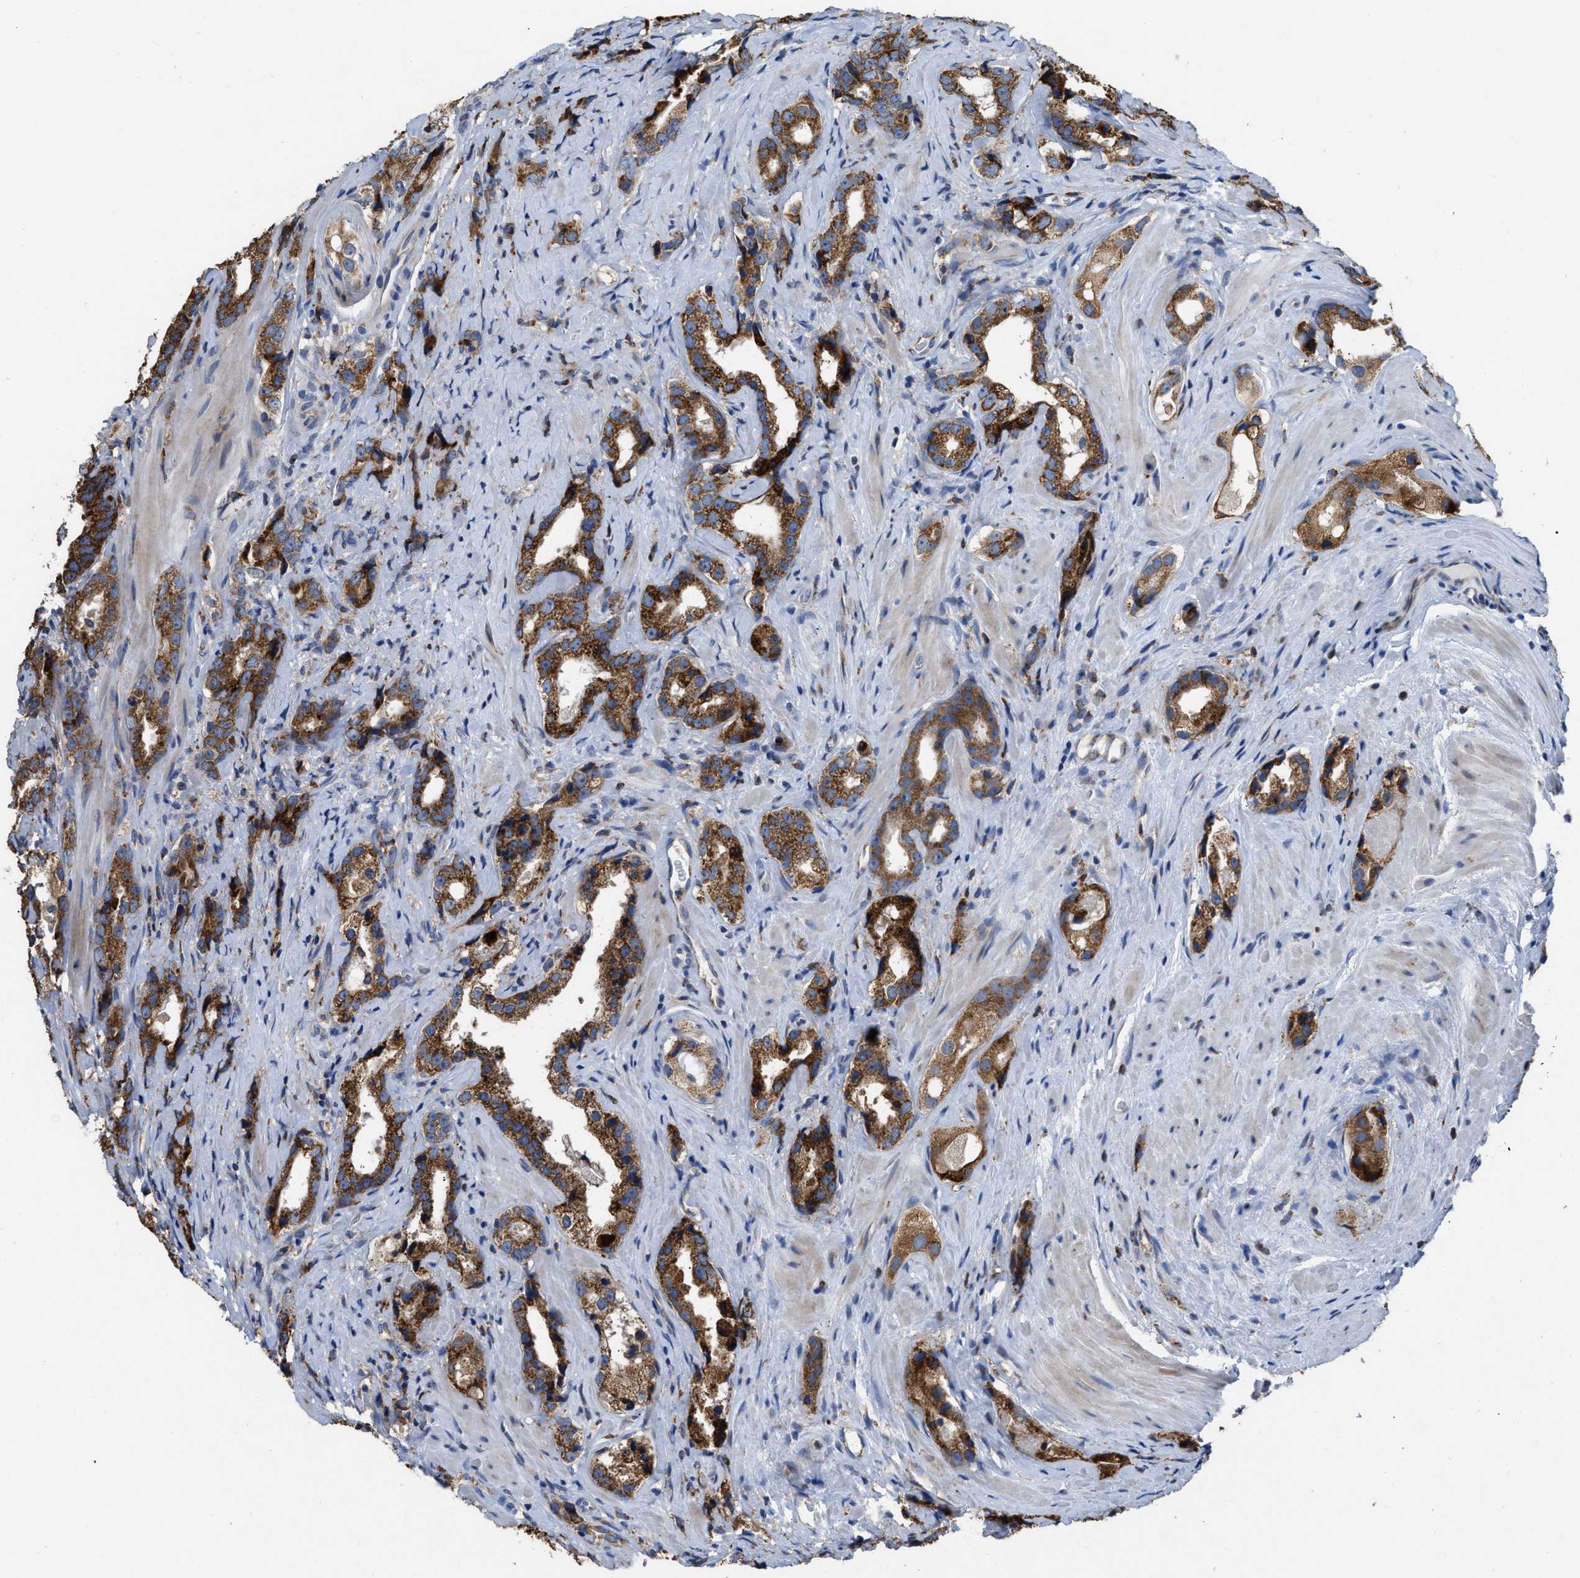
{"staining": {"intensity": "strong", "quantity": ">75%", "location": "cytoplasmic/membranous"}, "tissue": "prostate cancer", "cell_type": "Tumor cells", "image_type": "cancer", "snomed": [{"axis": "morphology", "description": "Adenocarcinoma, High grade"}, {"axis": "topography", "description": "Prostate"}], "caption": "IHC of human high-grade adenocarcinoma (prostate) demonstrates high levels of strong cytoplasmic/membranous positivity in approximately >75% of tumor cells.", "gene": "AK2", "patient": {"sex": "male", "age": 63}}